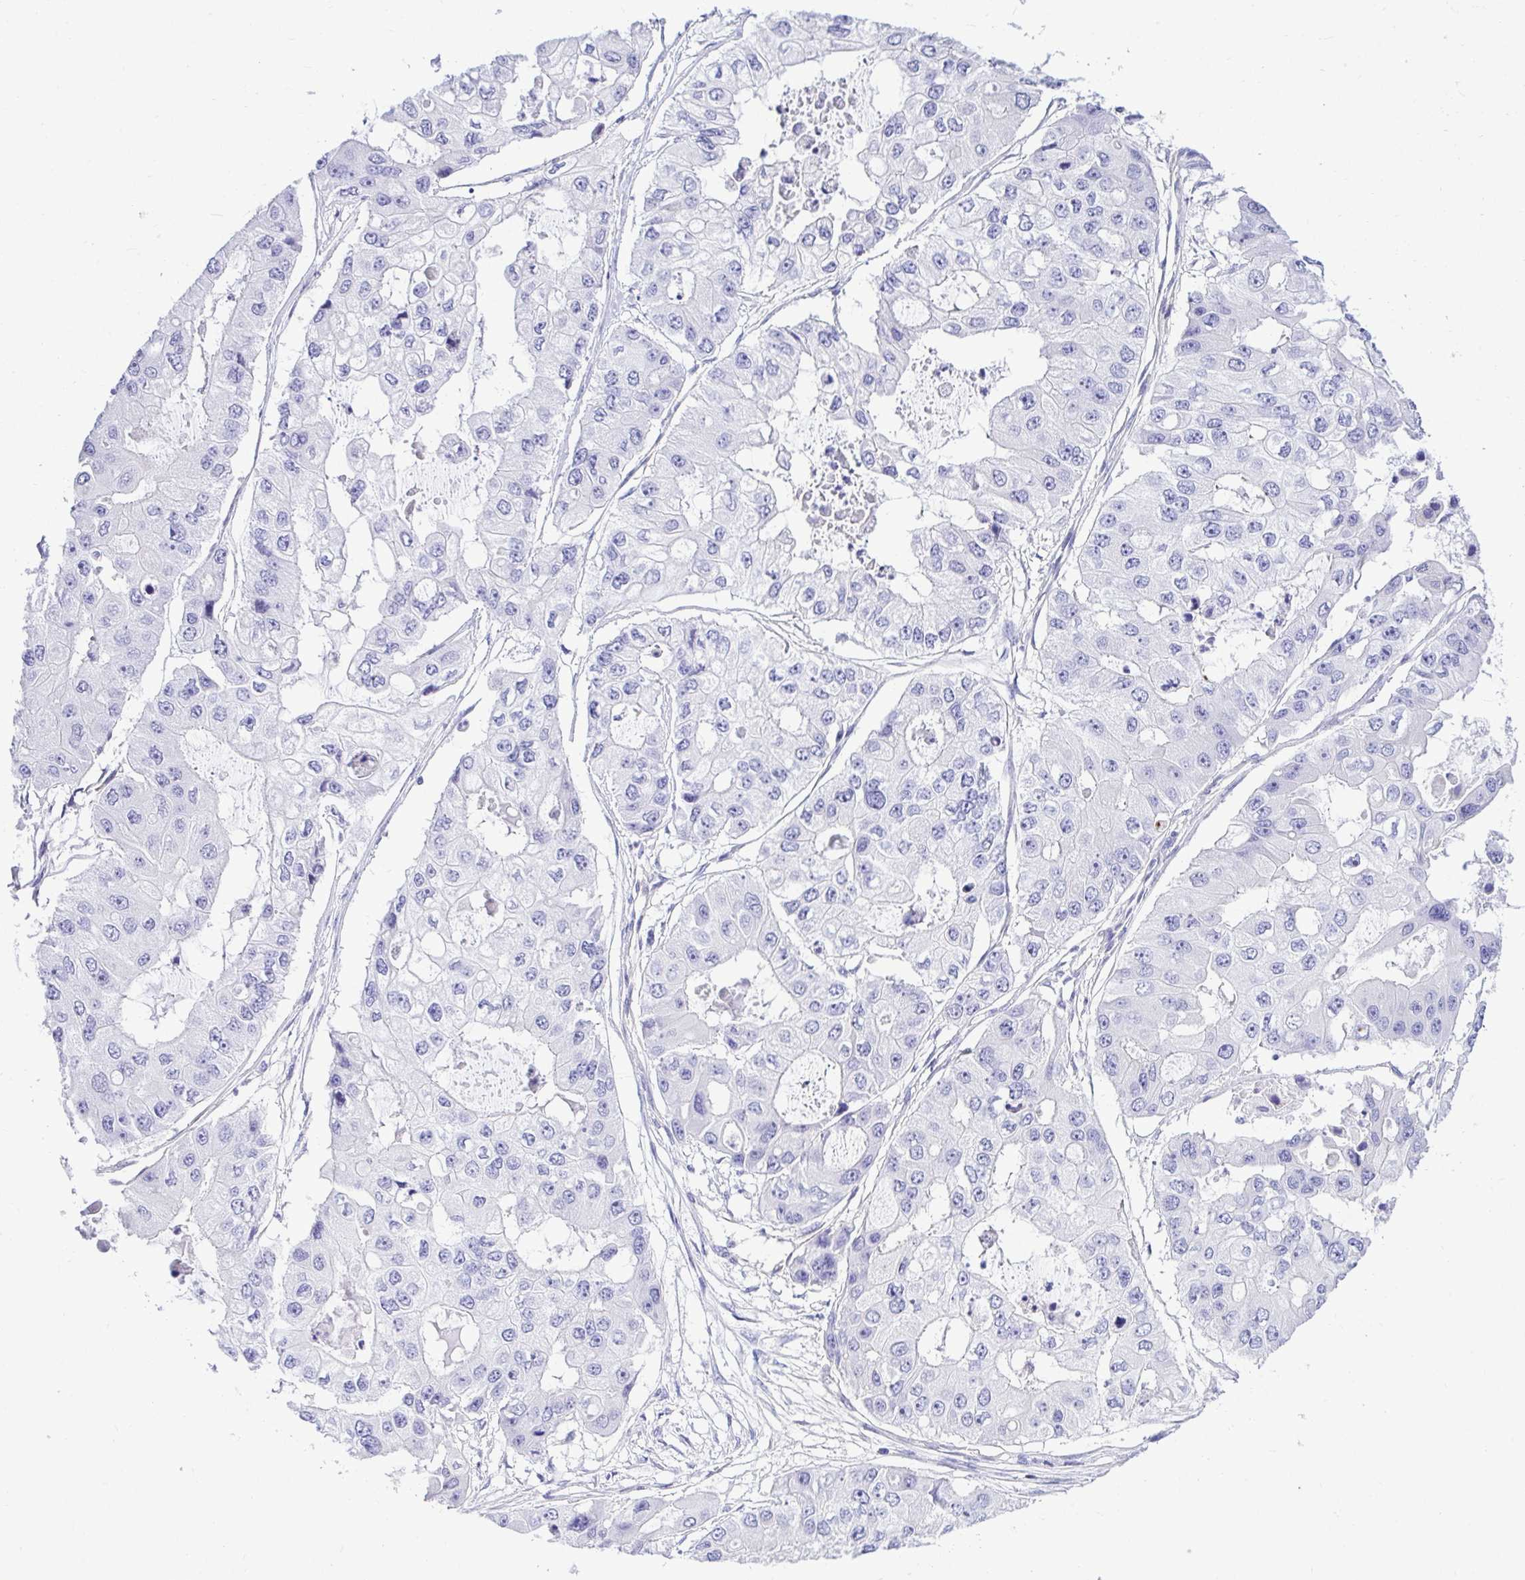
{"staining": {"intensity": "negative", "quantity": "none", "location": "none"}, "tissue": "ovarian cancer", "cell_type": "Tumor cells", "image_type": "cancer", "snomed": [{"axis": "morphology", "description": "Cystadenocarcinoma, serous, NOS"}, {"axis": "topography", "description": "Ovary"}], "caption": "Immunohistochemical staining of serous cystadenocarcinoma (ovarian) displays no significant positivity in tumor cells.", "gene": "ABCG2", "patient": {"sex": "female", "age": 56}}